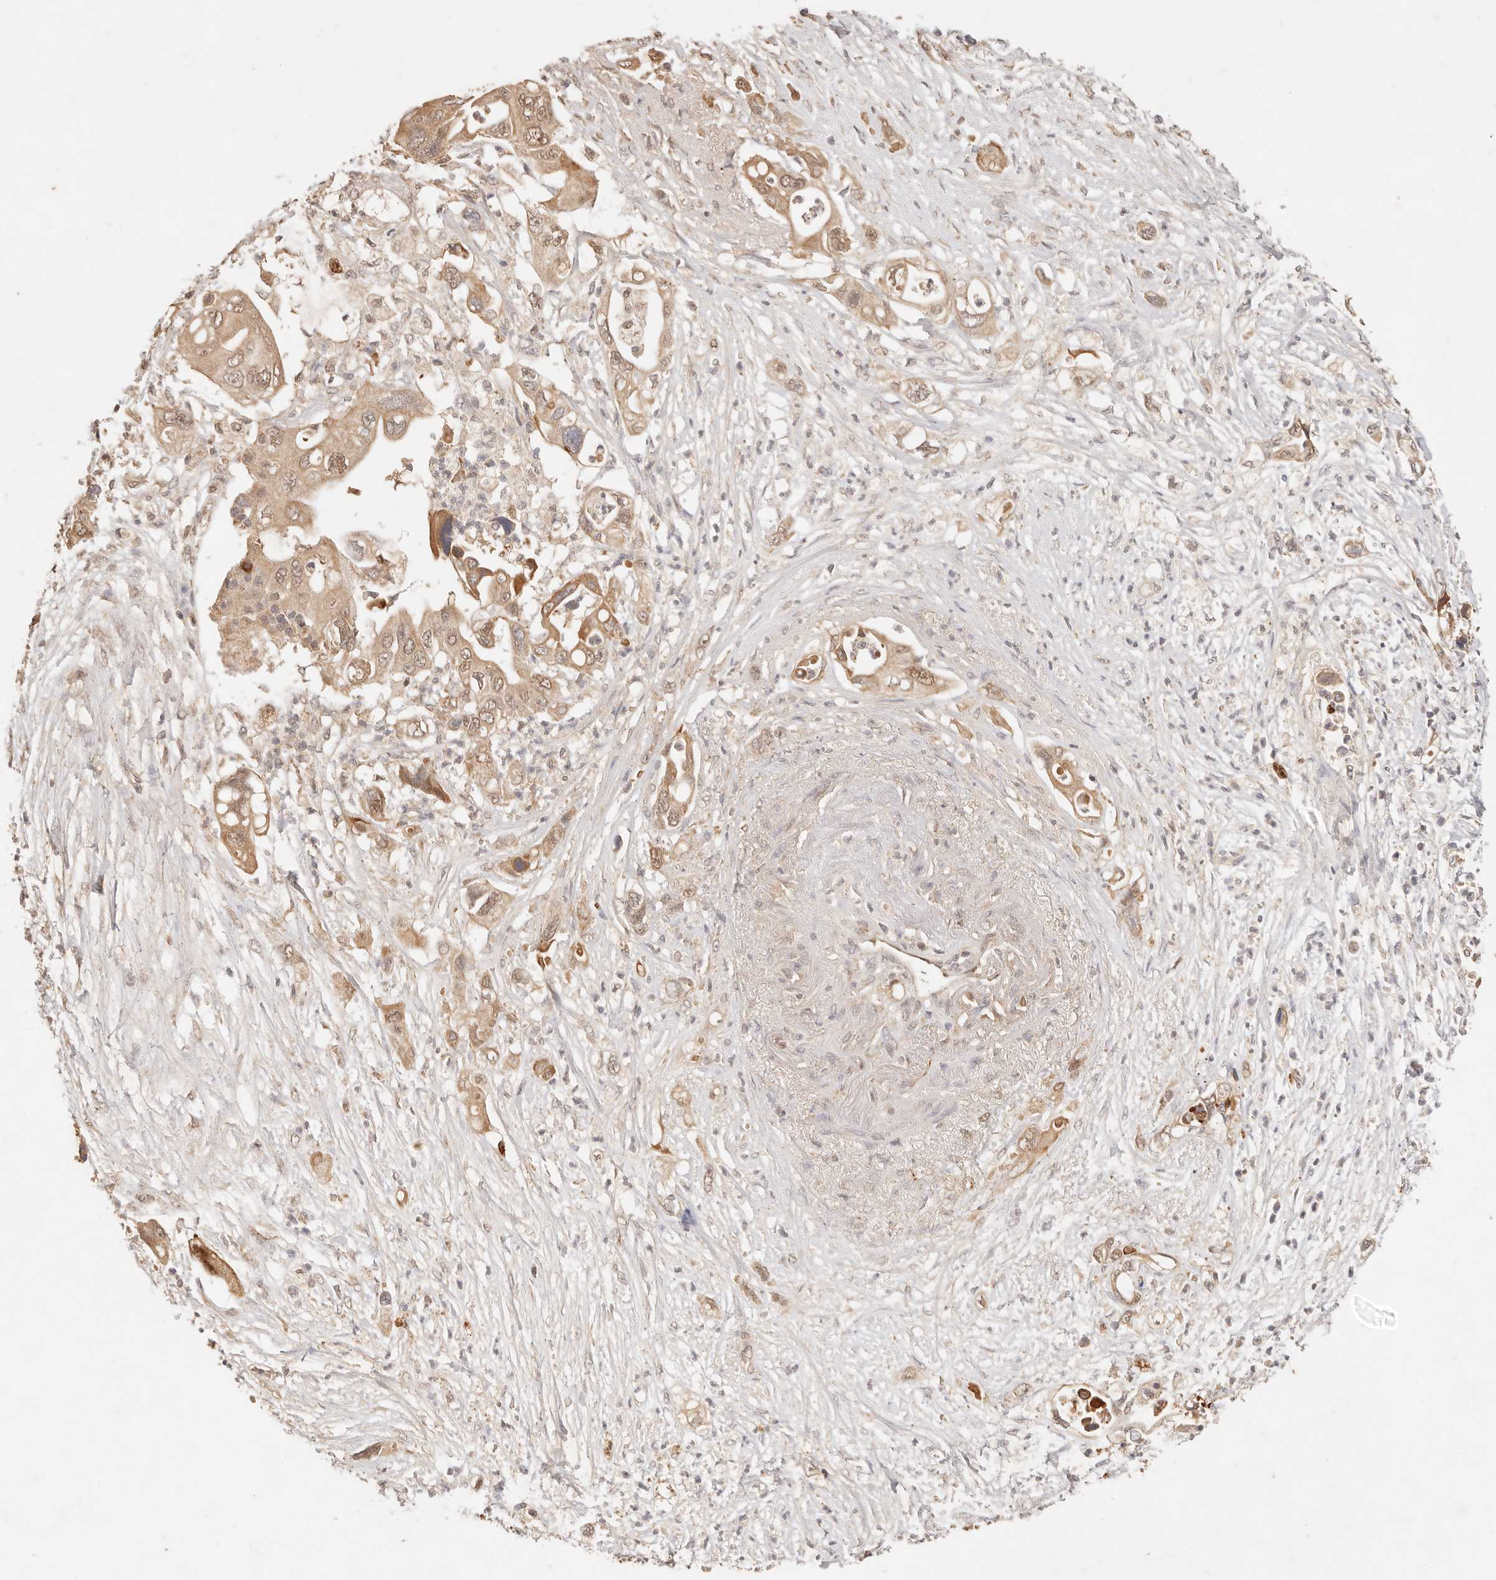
{"staining": {"intensity": "moderate", "quantity": ">75%", "location": "cytoplasmic/membranous,nuclear"}, "tissue": "pancreatic cancer", "cell_type": "Tumor cells", "image_type": "cancer", "snomed": [{"axis": "morphology", "description": "Adenocarcinoma, NOS"}, {"axis": "topography", "description": "Pancreas"}], "caption": "DAB immunohistochemical staining of human pancreatic adenocarcinoma reveals moderate cytoplasmic/membranous and nuclear protein staining in approximately >75% of tumor cells.", "gene": "TRIM11", "patient": {"sex": "male", "age": 66}}